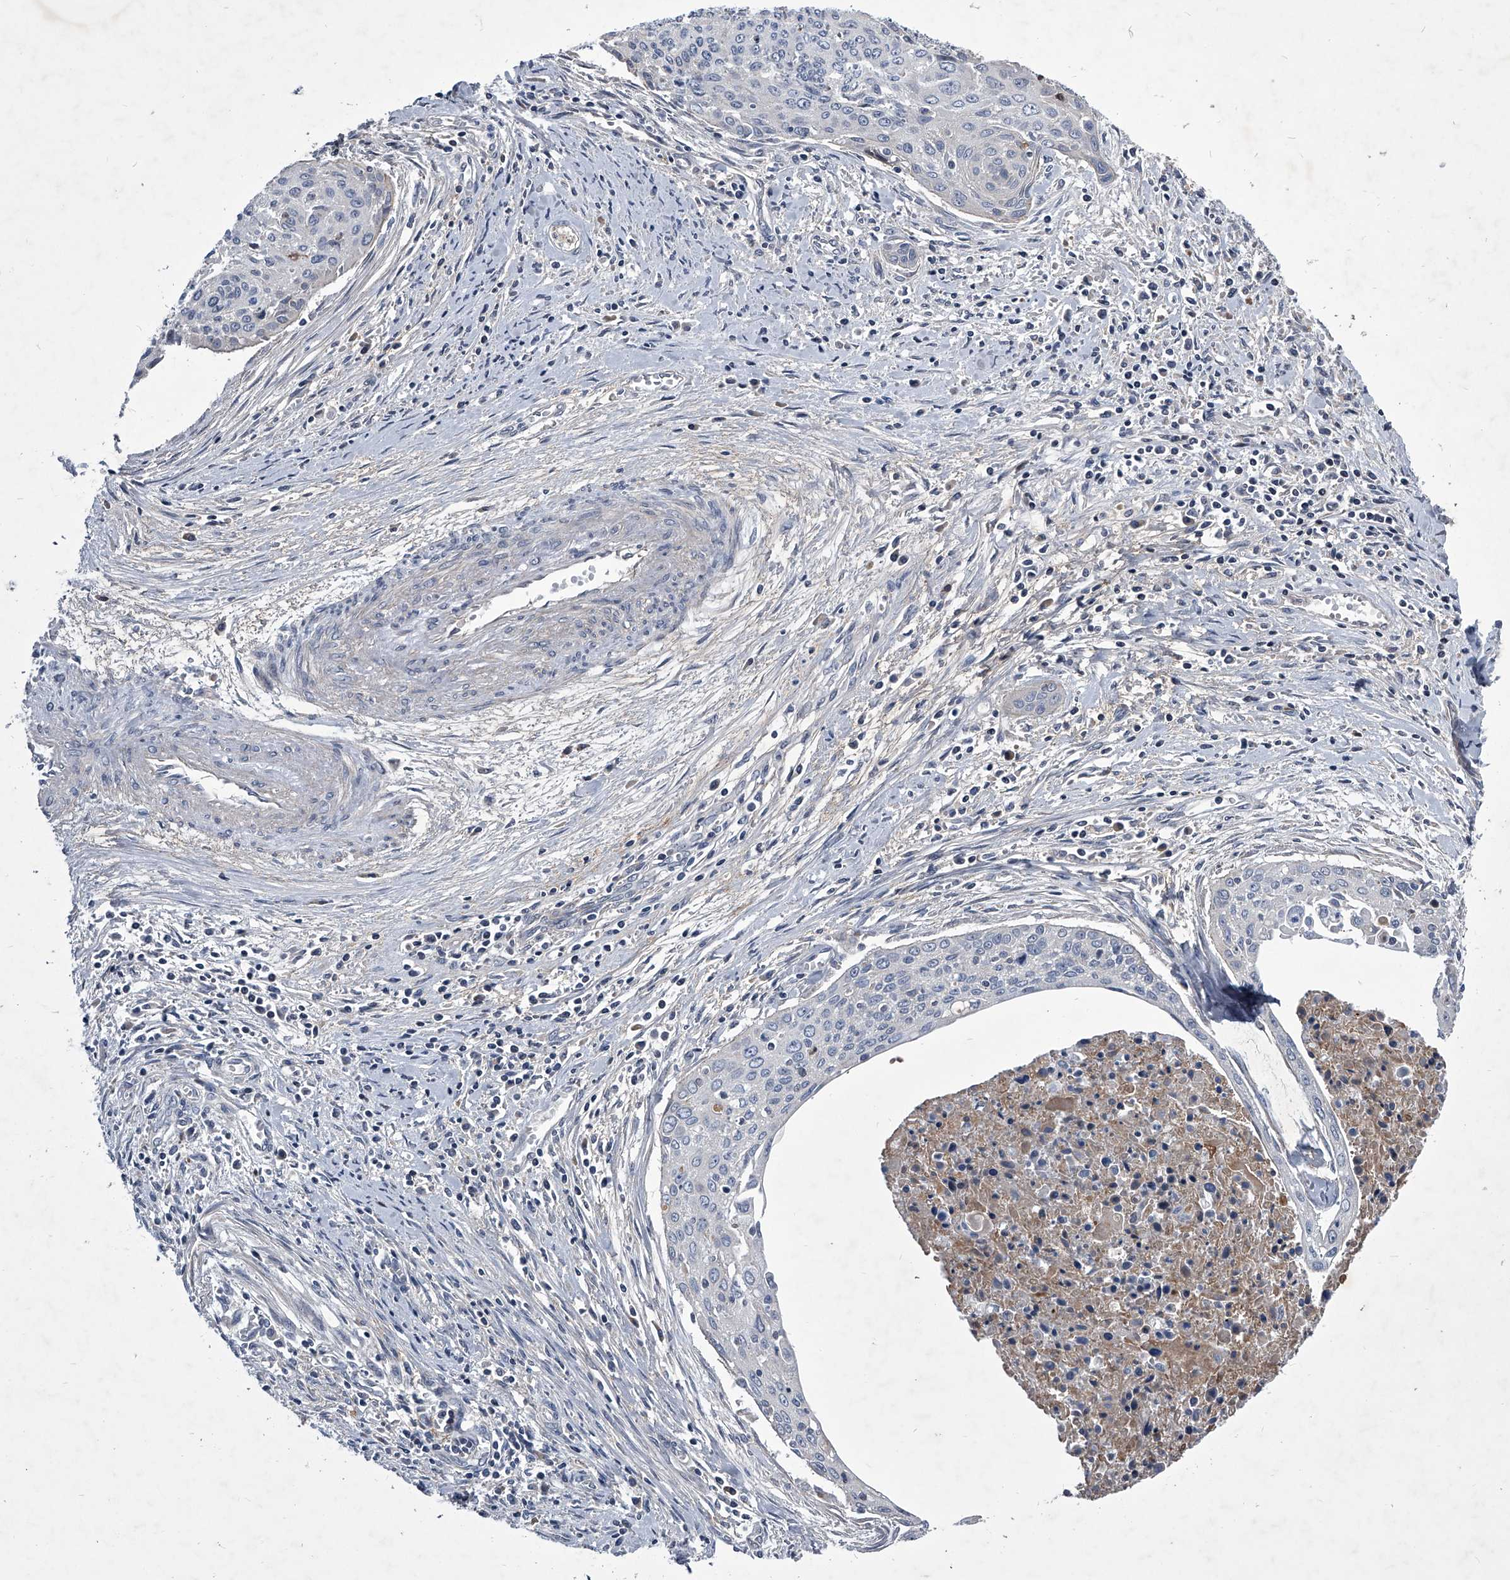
{"staining": {"intensity": "negative", "quantity": "none", "location": "none"}, "tissue": "cervical cancer", "cell_type": "Tumor cells", "image_type": "cancer", "snomed": [{"axis": "morphology", "description": "Squamous cell carcinoma, NOS"}, {"axis": "topography", "description": "Cervix"}], "caption": "The immunohistochemistry photomicrograph has no significant positivity in tumor cells of cervical squamous cell carcinoma tissue. (Brightfield microscopy of DAB (3,3'-diaminobenzidine) IHC at high magnification).", "gene": "ZNF76", "patient": {"sex": "female", "age": 55}}